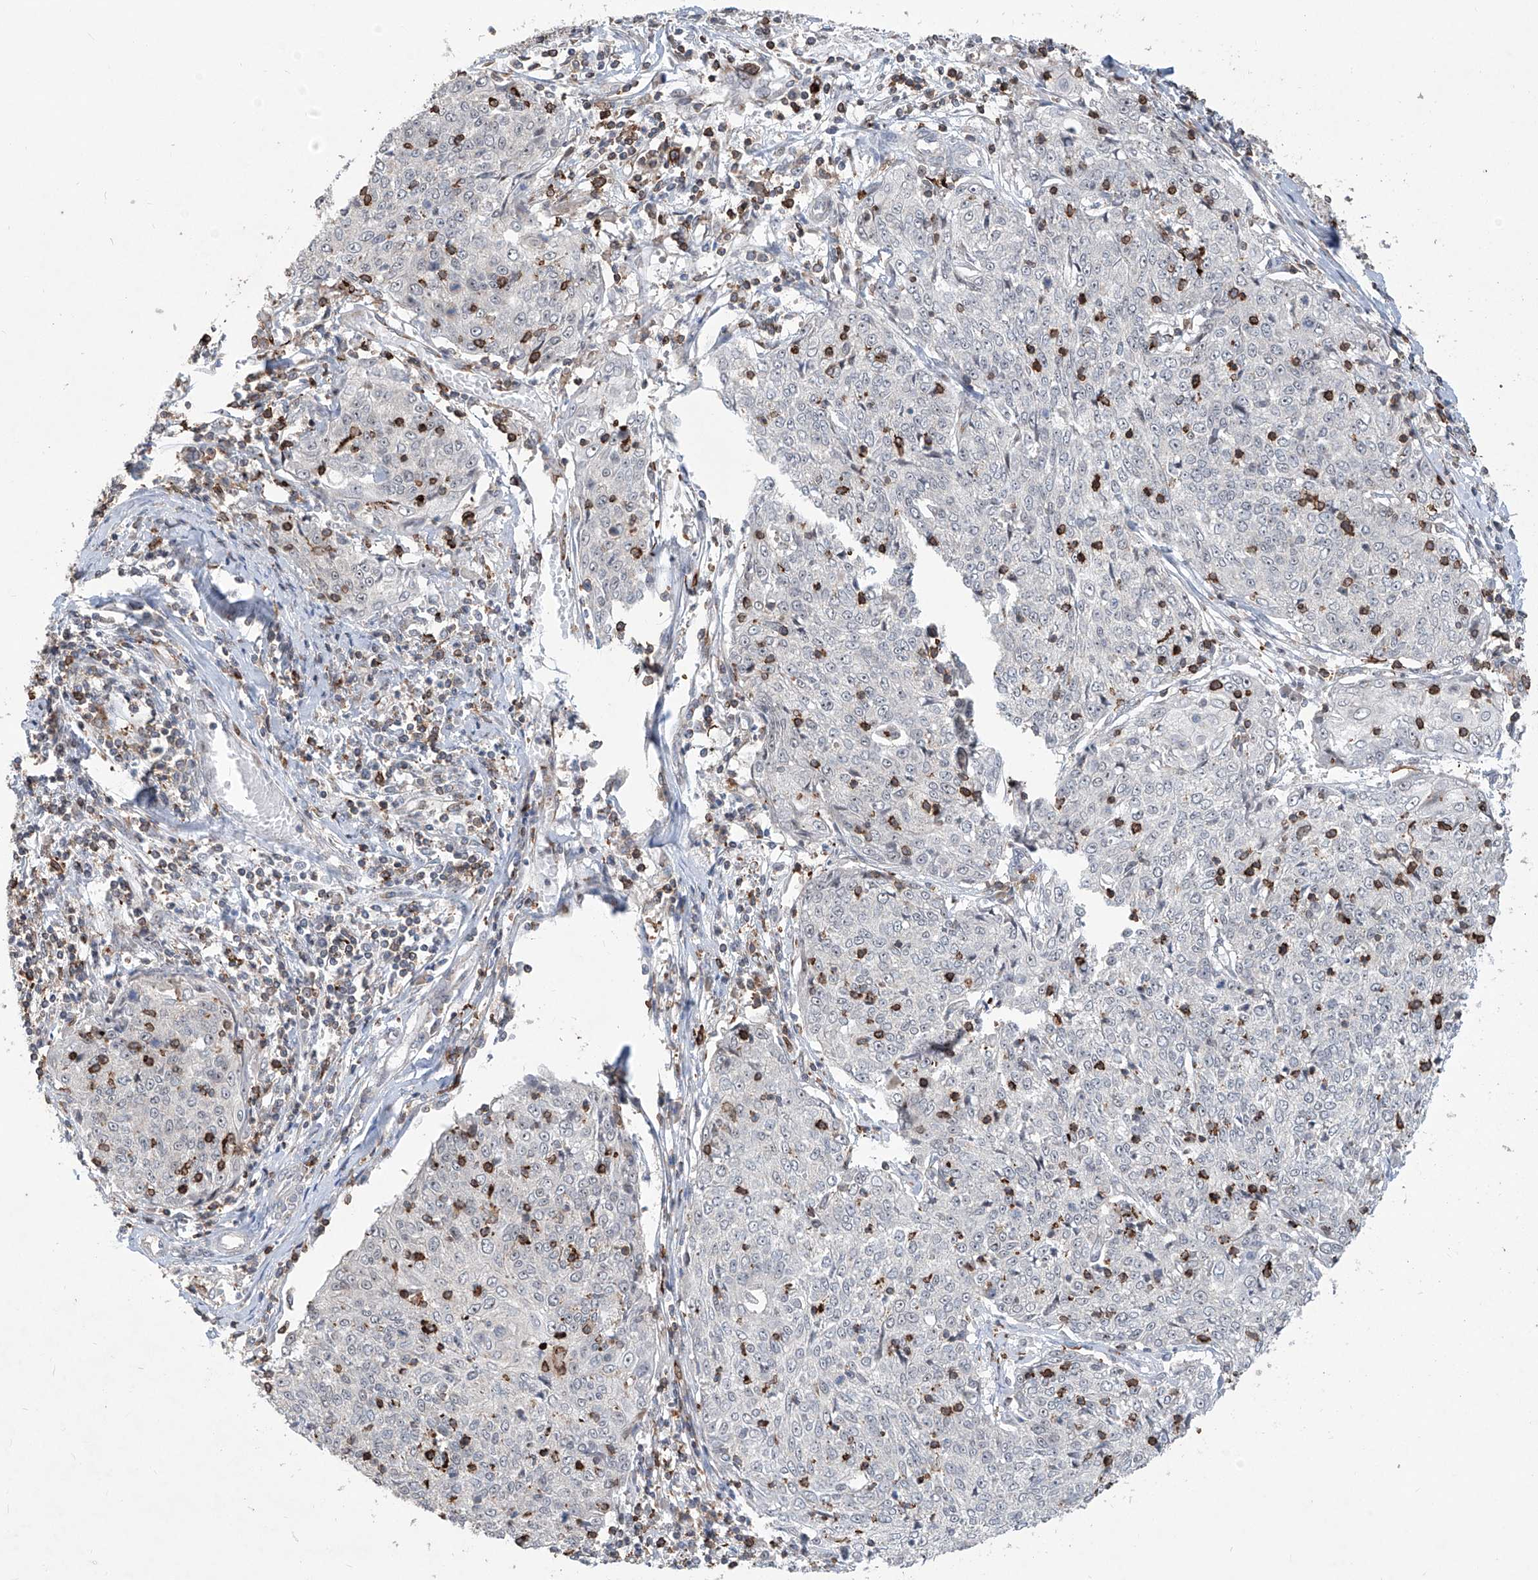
{"staining": {"intensity": "negative", "quantity": "none", "location": "none"}, "tissue": "cervical cancer", "cell_type": "Tumor cells", "image_type": "cancer", "snomed": [{"axis": "morphology", "description": "Squamous cell carcinoma, NOS"}, {"axis": "topography", "description": "Cervix"}], "caption": "Tumor cells are negative for protein expression in human cervical squamous cell carcinoma.", "gene": "ZBTB48", "patient": {"sex": "female", "age": 48}}